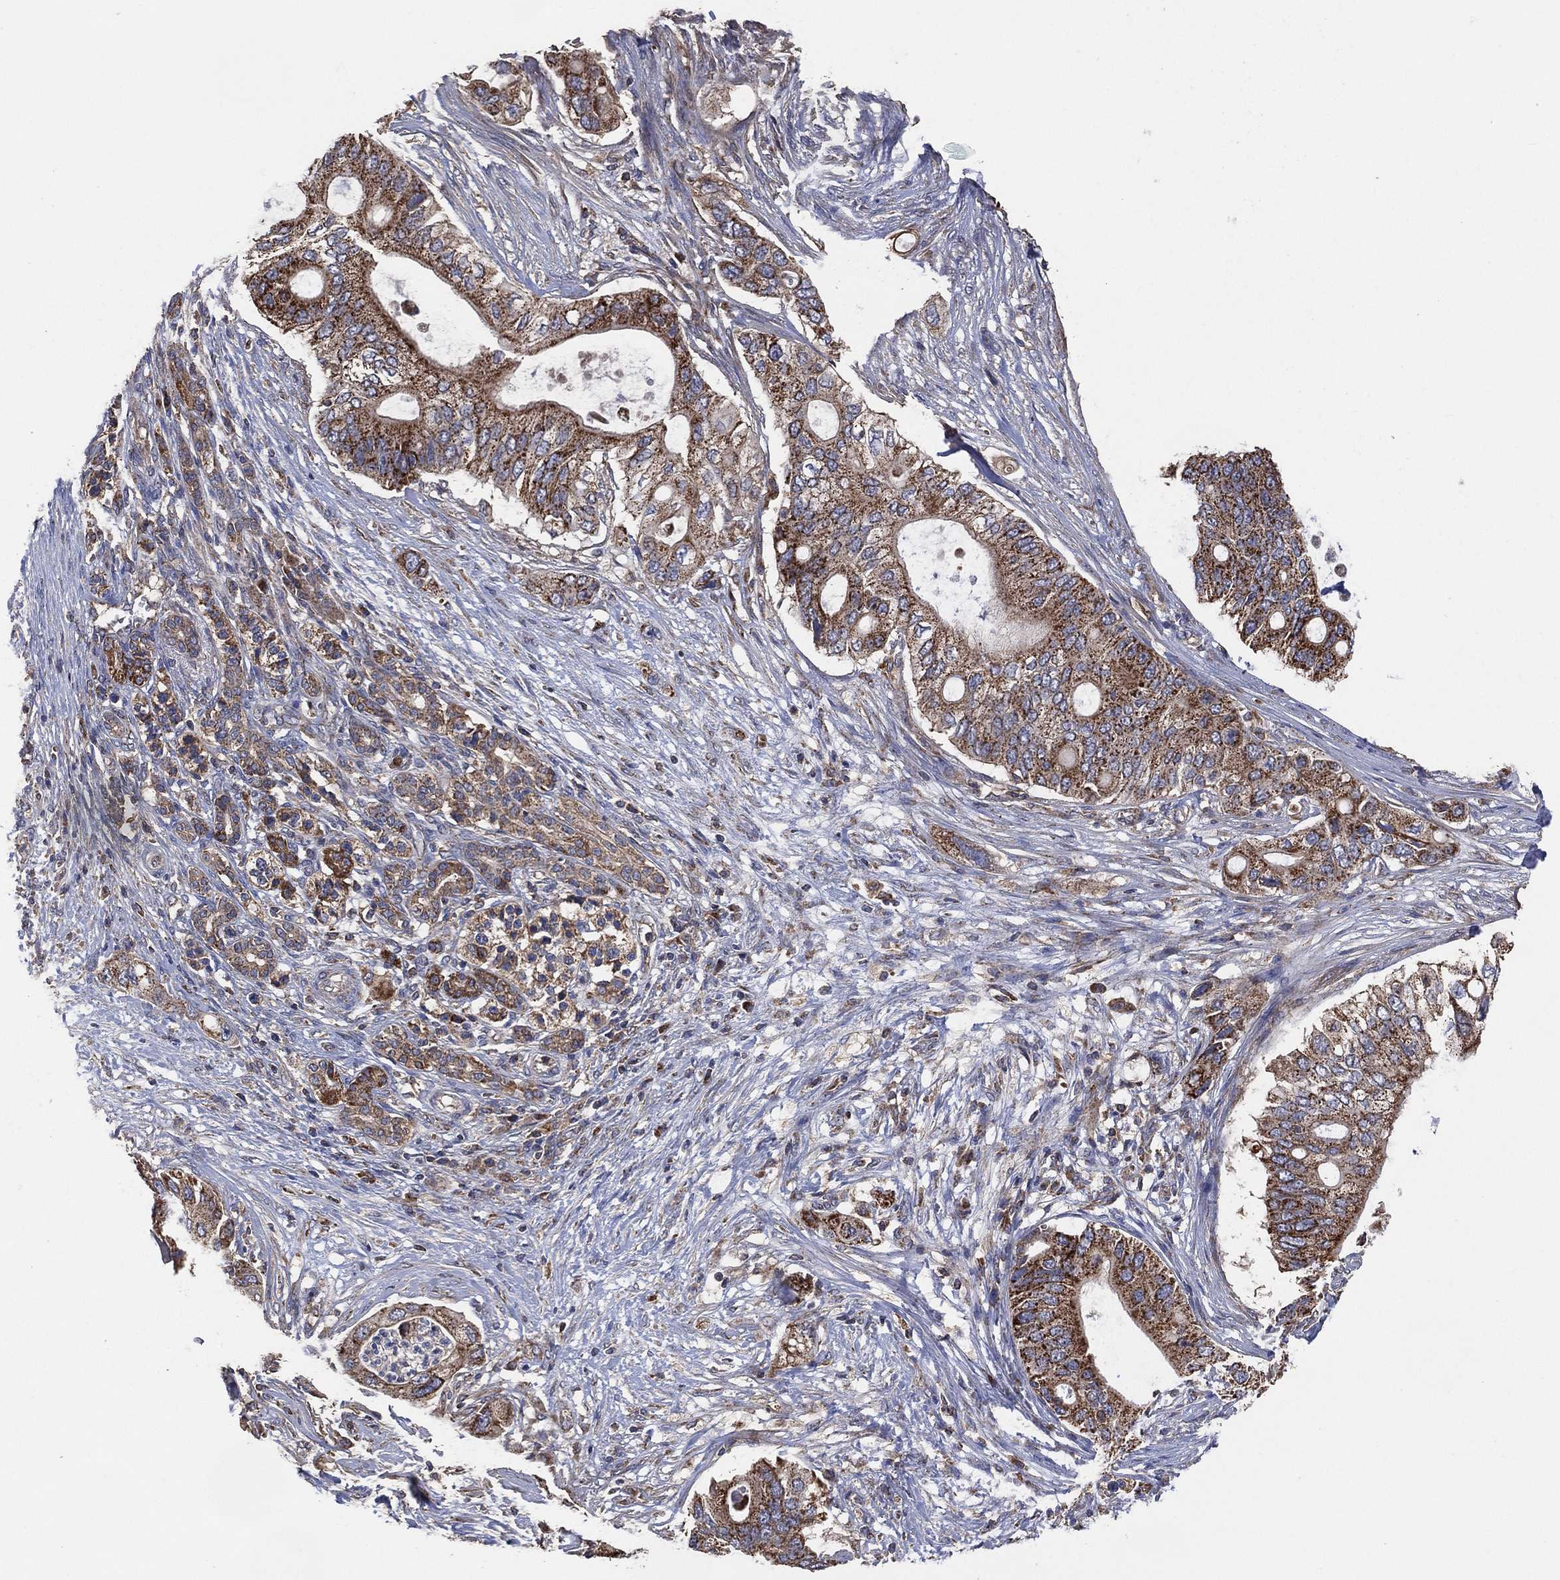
{"staining": {"intensity": "moderate", "quantity": "25%-75%", "location": "cytoplasmic/membranous"}, "tissue": "pancreatic cancer", "cell_type": "Tumor cells", "image_type": "cancer", "snomed": [{"axis": "morphology", "description": "Adenocarcinoma, NOS"}, {"axis": "topography", "description": "Pancreas"}], "caption": "Brown immunohistochemical staining in human pancreatic adenocarcinoma reveals moderate cytoplasmic/membranous expression in approximately 25%-75% of tumor cells.", "gene": "LIMD1", "patient": {"sex": "female", "age": 72}}